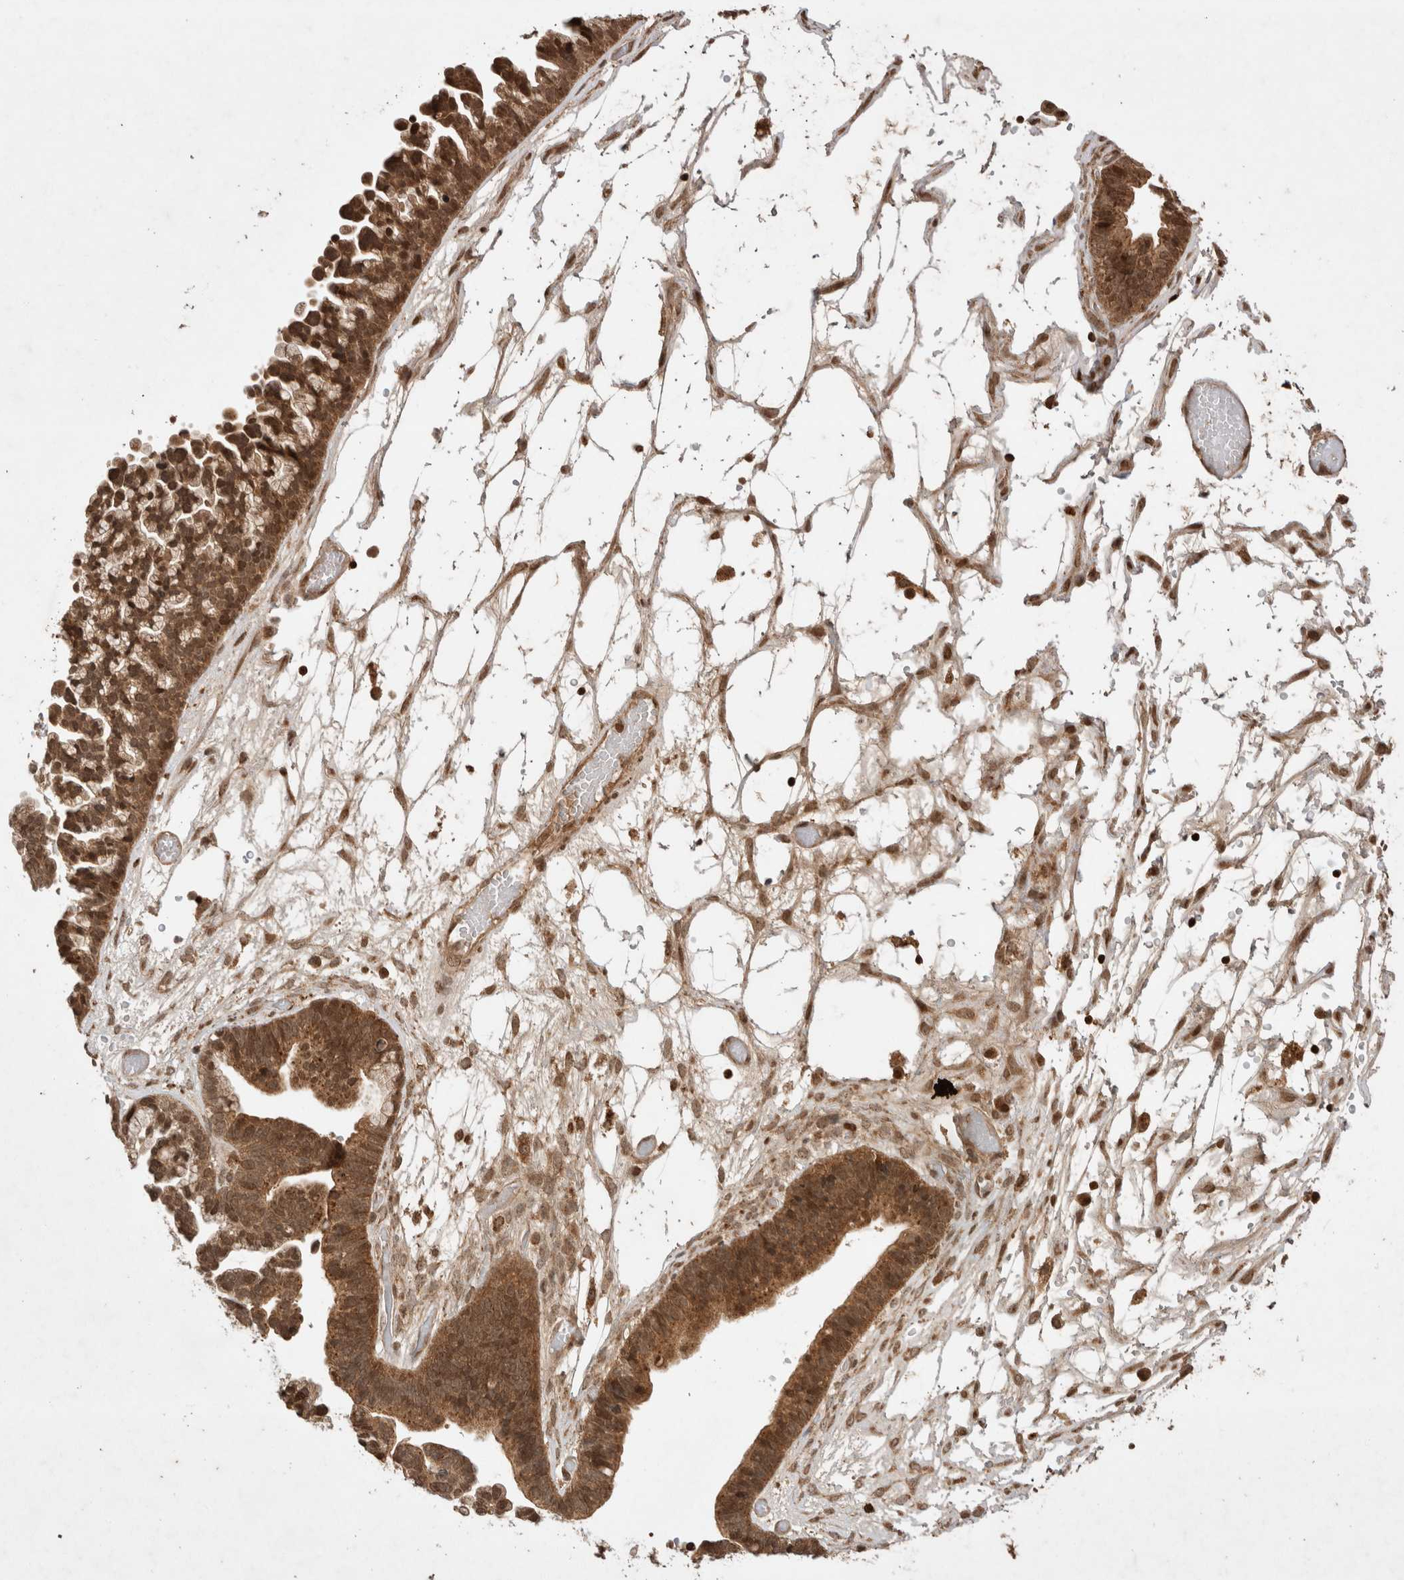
{"staining": {"intensity": "moderate", "quantity": ">75%", "location": "cytoplasmic/membranous"}, "tissue": "ovarian cancer", "cell_type": "Tumor cells", "image_type": "cancer", "snomed": [{"axis": "morphology", "description": "Cystadenocarcinoma, serous, NOS"}, {"axis": "topography", "description": "Ovary"}], "caption": "Moderate cytoplasmic/membranous staining for a protein is seen in approximately >75% of tumor cells of ovarian serous cystadenocarcinoma using immunohistochemistry.", "gene": "FAM221A", "patient": {"sex": "female", "age": 56}}